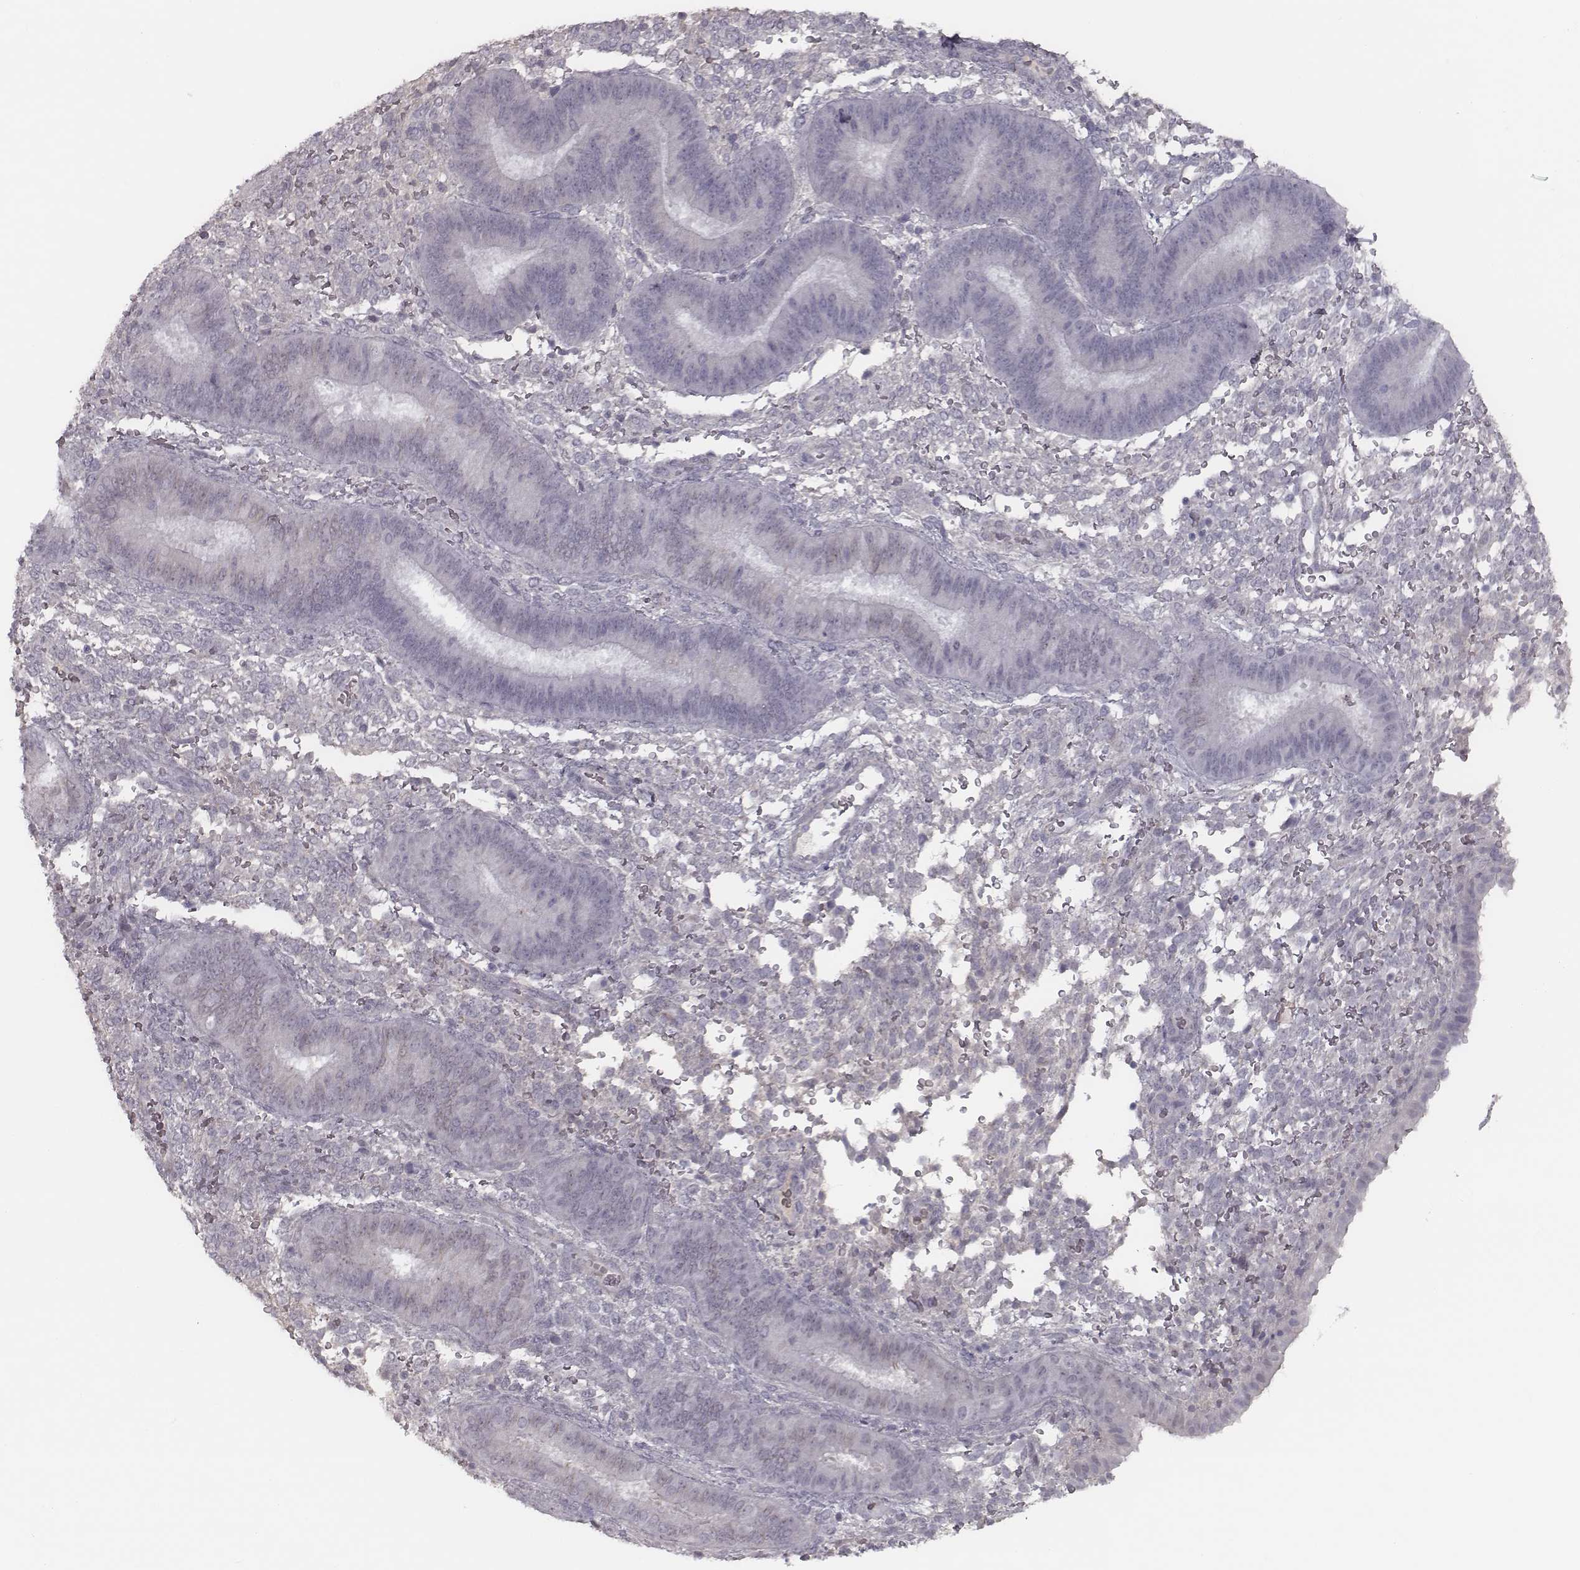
{"staining": {"intensity": "negative", "quantity": "none", "location": "none"}, "tissue": "endometrium", "cell_type": "Cells in endometrial stroma", "image_type": "normal", "snomed": [{"axis": "morphology", "description": "Normal tissue, NOS"}, {"axis": "topography", "description": "Endometrium"}], "caption": "Immunohistochemistry (IHC) image of unremarkable human endometrium stained for a protein (brown), which demonstrates no expression in cells in endometrial stroma.", "gene": "SEPTIN14", "patient": {"sex": "female", "age": 39}}